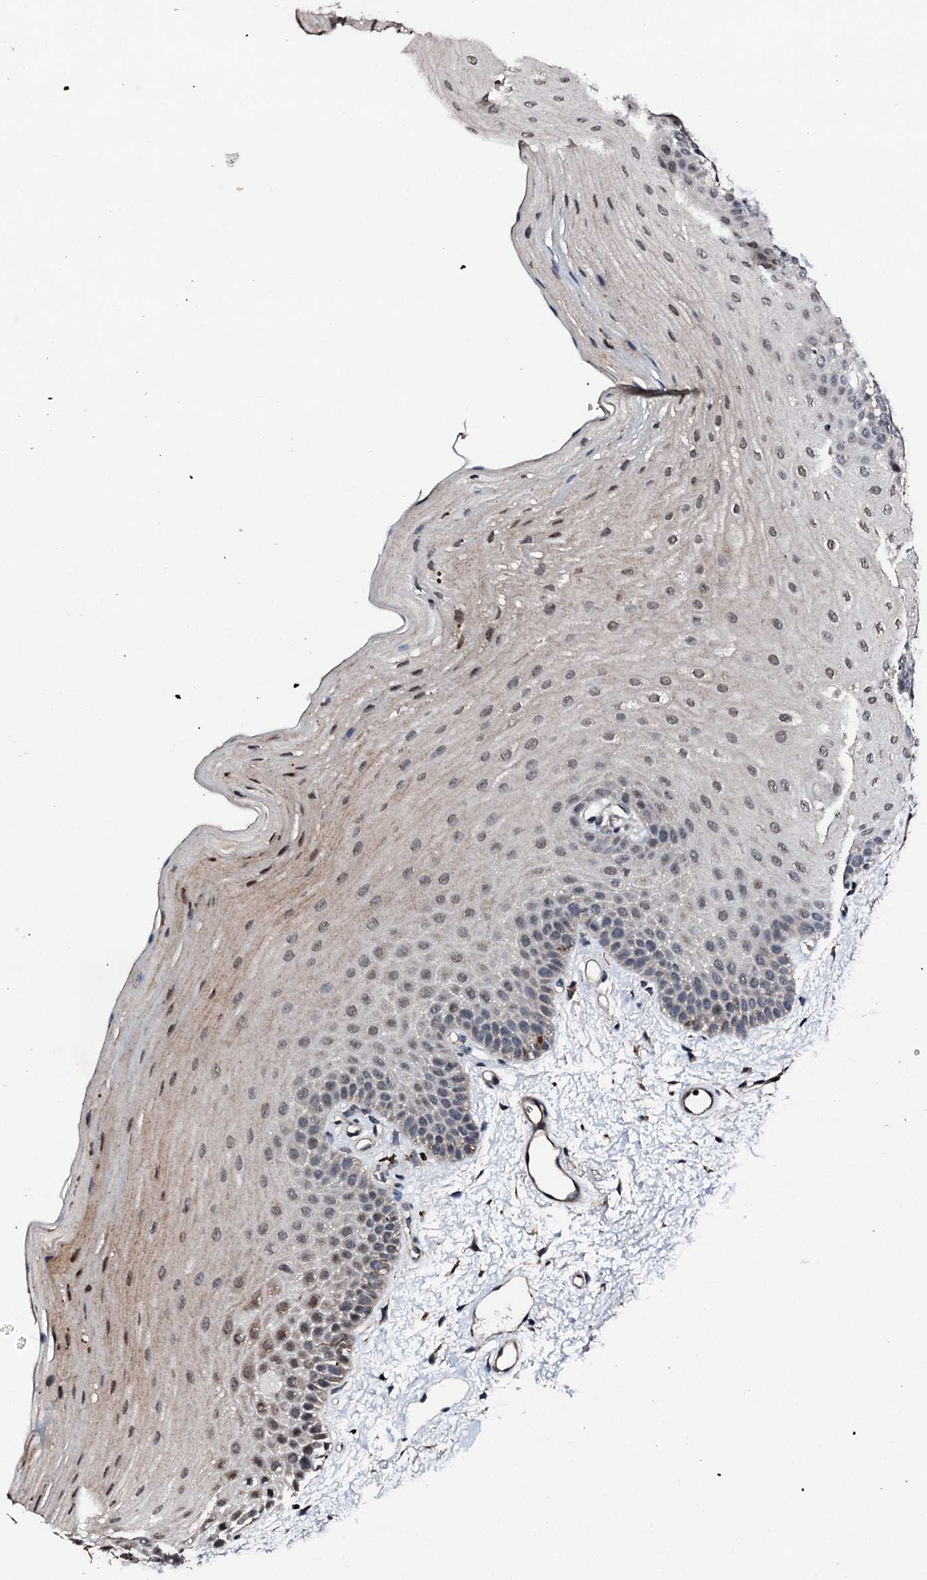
{"staining": {"intensity": "weak", "quantity": ">75%", "location": "nuclear"}, "tissue": "oral mucosa", "cell_type": "Squamous epithelial cells", "image_type": "normal", "snomed": [{"axis": "morphology", "description": "Normal tissue, NOS"}, {"axis": "topography", "description": "Oral tissue"}], "caption": "This is a micrograph of IHC staining of unremarkable oral mucosa, which shows weak expression in the nuclear of squamous epithelial cells.", "gene": "FGD4", "patient": {"sex": "male", "age": 68}}